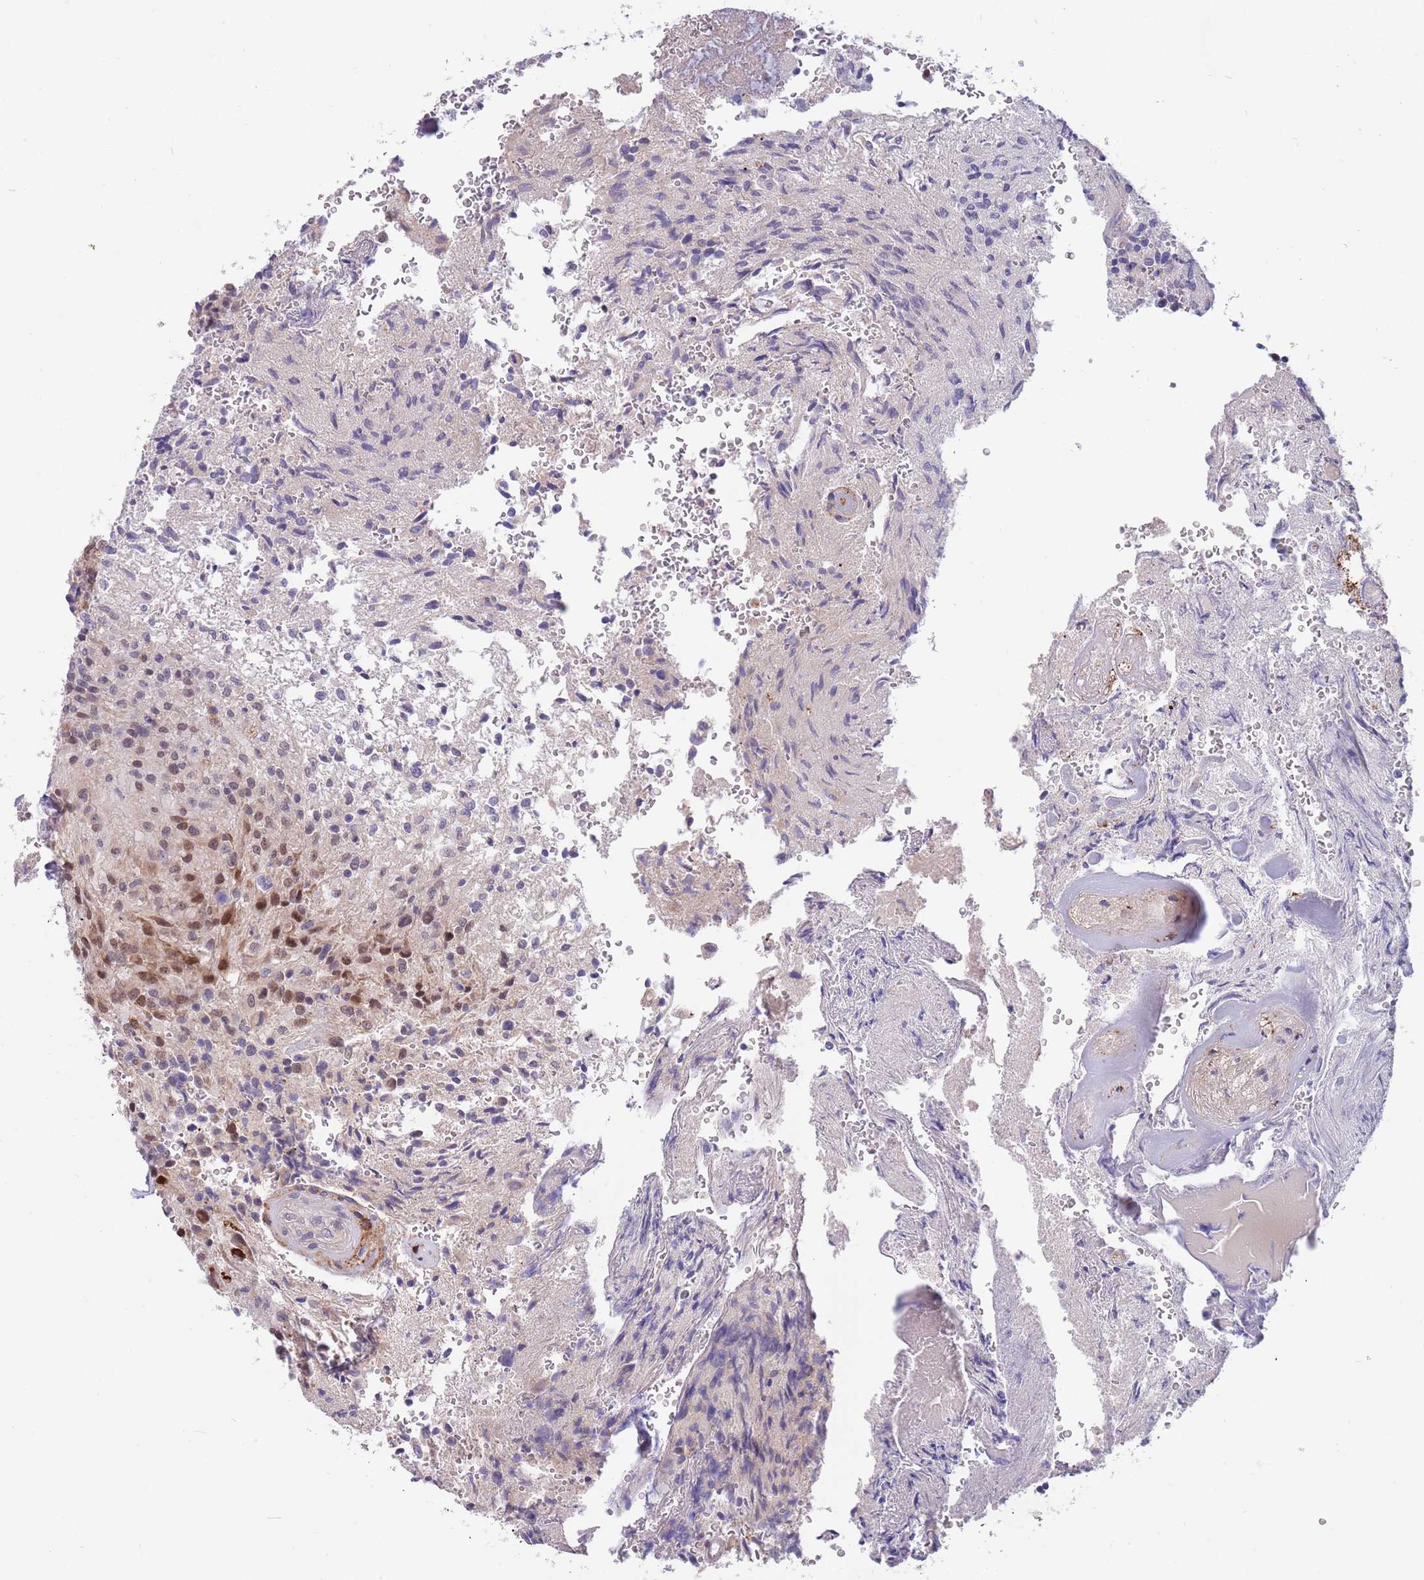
{"staining": {"intensity": "moderate", "quantity": "<25%", "location": "nuclear"}, "tissue": "glioma", "cell_type": "Tumor cells", "image_type": "cancer", "snomed": [{"axis": "morphology", "description": "Normal tissue, NOS"}, {"axis": "morphology", "description": "Glioma, malignant, High grade"}, {"axis": "topography", "description": "Cerebral cortex"}], "caption": "Malignant high-grade glioma stained with immunohistochemistry (IHC) reveals moderate nuclear expression in about <25% of tumor cells.", "gene": "NLRP6", "patient": {"sex": "male", "age": 56}}